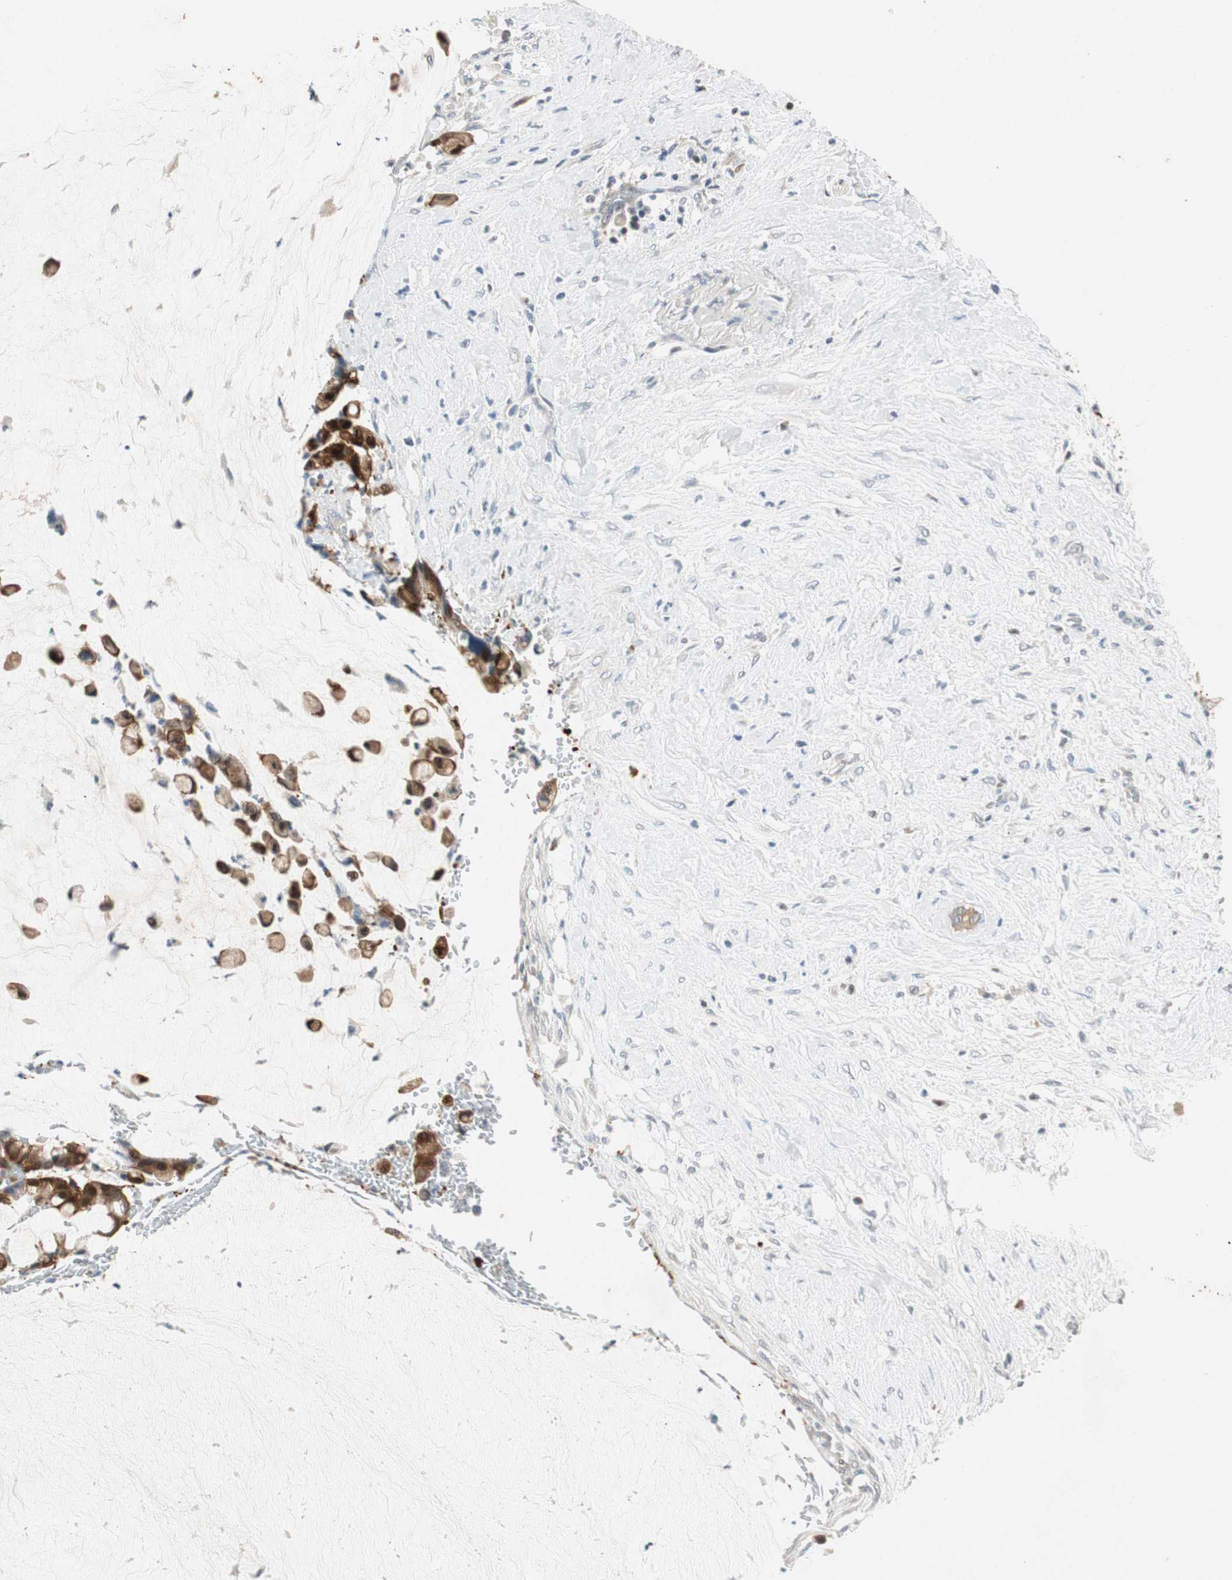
{"staining": {"intensity": "moderate", "quantity": ">75%", "location": "cytoplasmic/membranous,nuclear"}, "tissue": "pancreatic cancer", "cell_type": "Tumor cells", "image_type": "cancer", "snomed": [{"axis": "morphology", "description": "Adenocarcinoma, NOS"}, {"axis": "topography", "description": "Pancreas"}], "caption": "The histopathology image shows immunohistochemical staining of adenocarcinoma (pancreatic). There is moderate cytoplasmic/membranous and nuclear expression is present in about >75% of tumor cells.", "gene": "SERPINB5", "patient": {"sex": "male", "age": 41}}